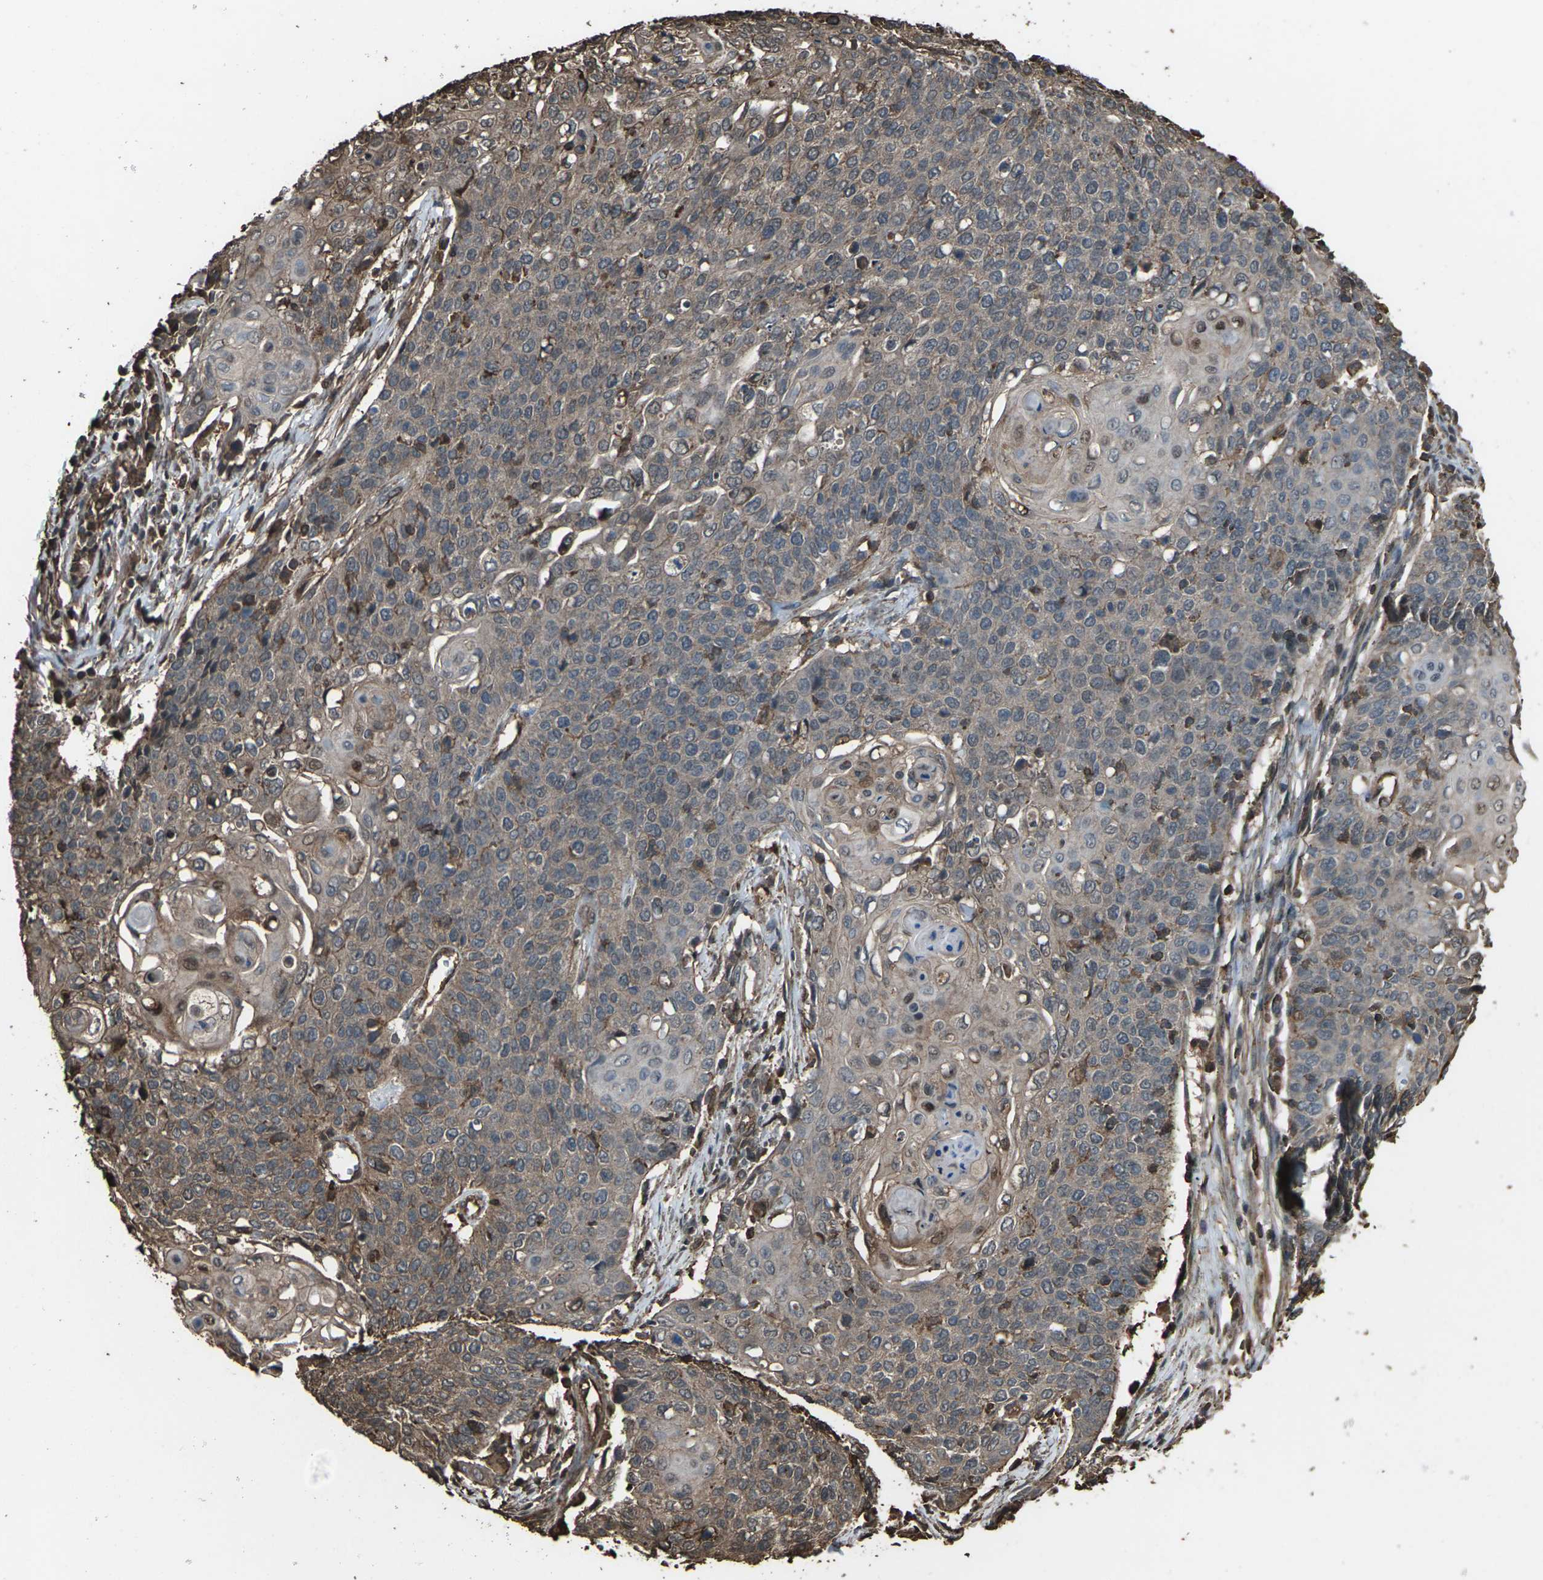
{"staining": {"intensity": "moderate", "quantity": ">75%", "location": "cytoplasmic/membranous"}, "tissue": "cervical cancer", "cell_type": "Tumor cells", "image_type": "cancer", "snomed": [{"axis": "morphology", "description": "Squamous cell carcinoma, NOS"}, {"axis": "topography", "description": "Cervix"}], "caption": "Squamous cell carcinoma (cervical) stained with a brown dye displays moderate cytoplasmic/membranous positive positivity in about >75% of tumor cells.", "gene": "DHPS", "patient": {"sex": "female", "age": 39}}